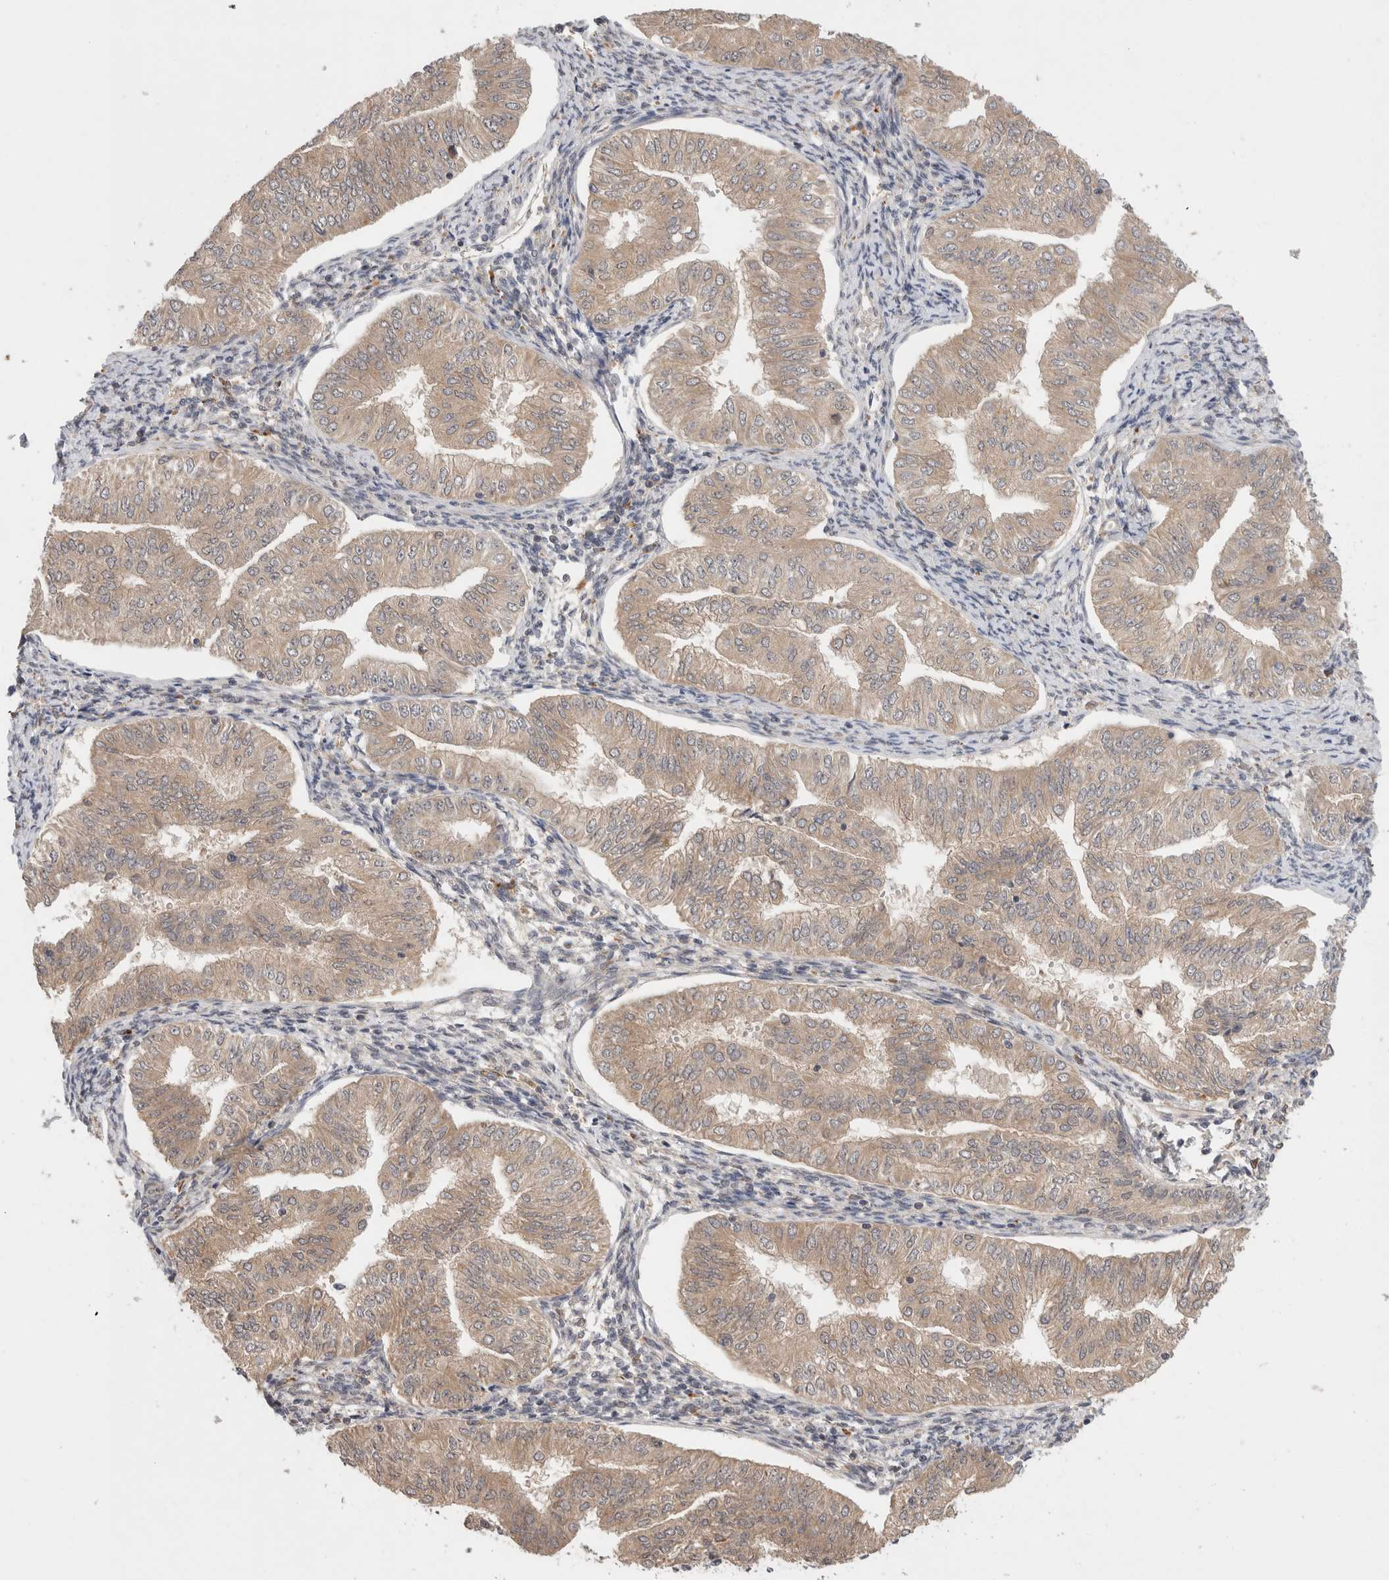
{"staining": {"intensity": "weak", "quantity": ">75%", "location": "cytoplasmic/membranous"}, "tissue": "endometrial cancer", "cell_type": "Tumor cells", "image_type": "cancer", "snomed": [{"axis": "morphology", "description": "Normal tissue, NOS"}, {"axis": "morphology", "description": "Adenocarcinoma, NOS"}, {"axis": "topography", "description": "Endometrium"}], "caption": "DAB (3,3'-diaminobenzidine) immunohistochemical staining of endometrial cancer (adenocarcinoma) demonstrates weak cytoplasmic/membranous protein staining in approximately >75% of tumor cells. Ihc stains the protein in brown and the nuclei are stained blue.", "gene": "SGK1", "patient": {"sex": "female", "age": 53}}